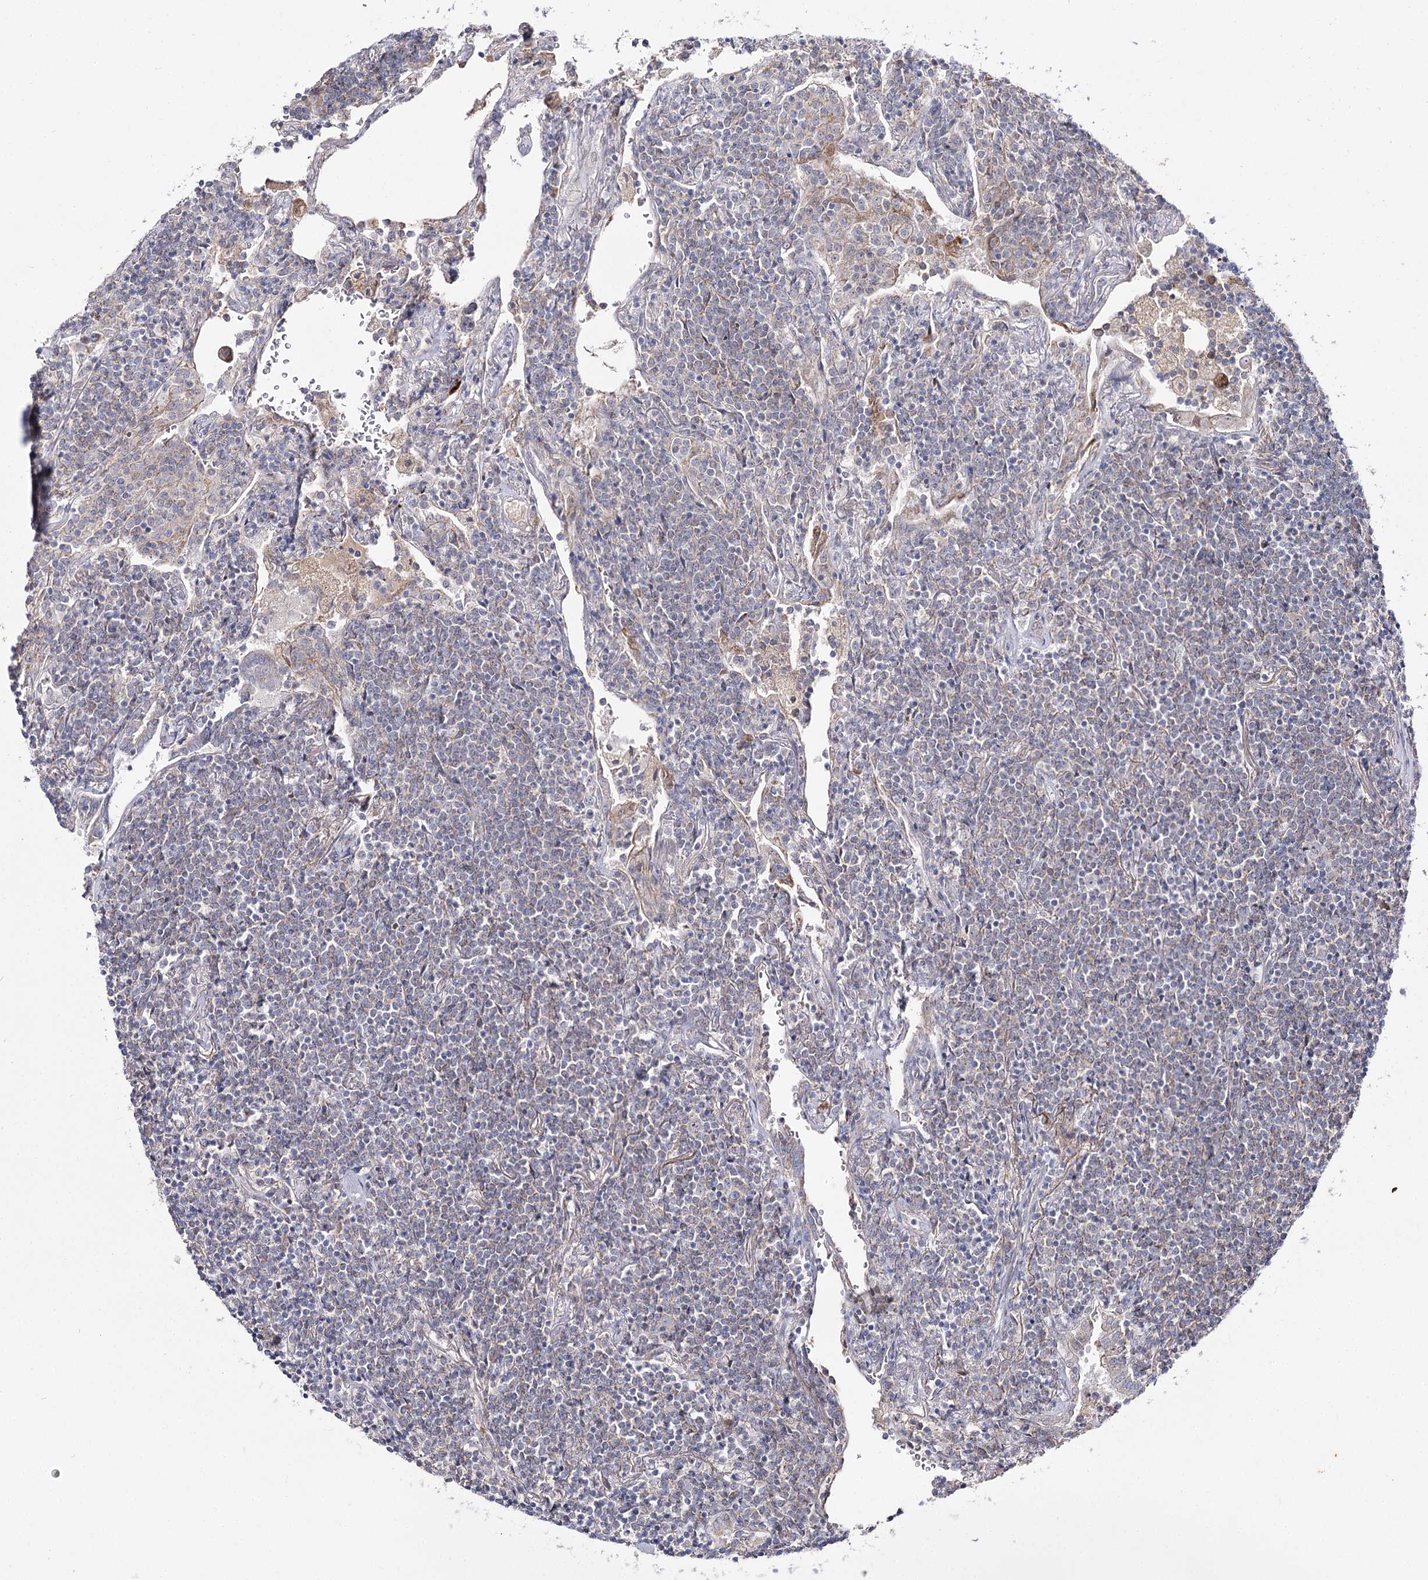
{"staining": {"intensity": "negative", "quantity": "none", "location": "none"}, "tissue": "lymphoma", "cell_type": "Tumor cells", "image_type": "cancer", "snomed": [{"axis": "morphology", "description": "Malignant lymphoma, non-Hodgkin's type, Low grade"}, {"axis": "topography", "description": "Lung"}], "caption": "DAB immunohistochemical staining of lymphoma exhibits no significant expression in tumor cells. Nuclei are stained in blue.", "gene": "C11orf80", "patient": {"sex": "female", "age": 71}}